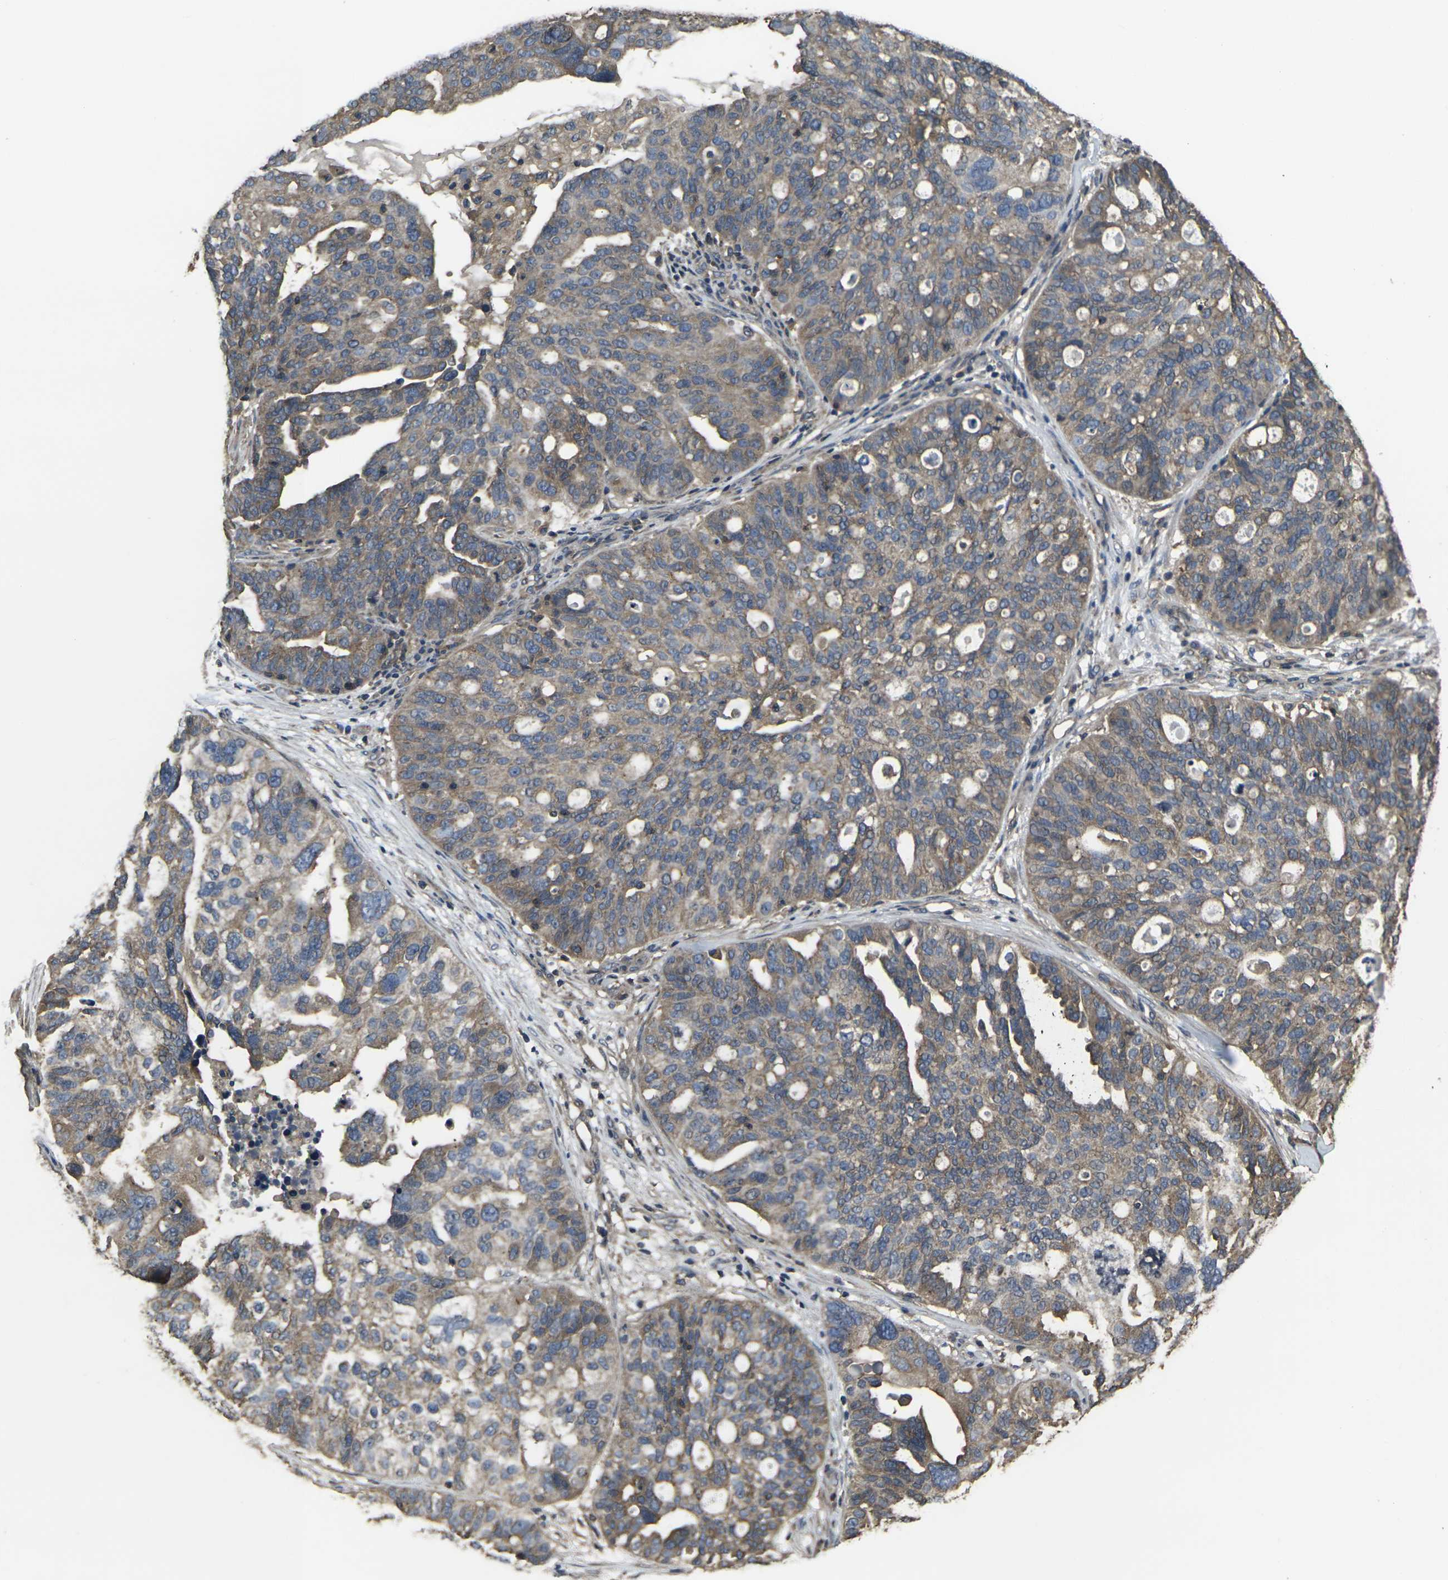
{"staining": {"intensity": "weak", "quantity": ">75%", "location": "cytoplasmic/membranous"}, "tissue": "ovarian cancer", "cell_type": "Tumor cells", "image_type": "cancer", "snomed": [{"axis": "morphology", "description": "Cystadenocarcinoma, serous, NOS"}, {"axis": "topography", "description": "Ovary"}], "caption": "Immunohistochemical staining of human ovarian cancer (serous cystadenocarcinoma) demonstrates low levels of weak cytoplasmic/membranous staining in approximately >75% of tumor cells.", "gene": "PRKACB", "patient": {"sex": "female", "age": 59}}